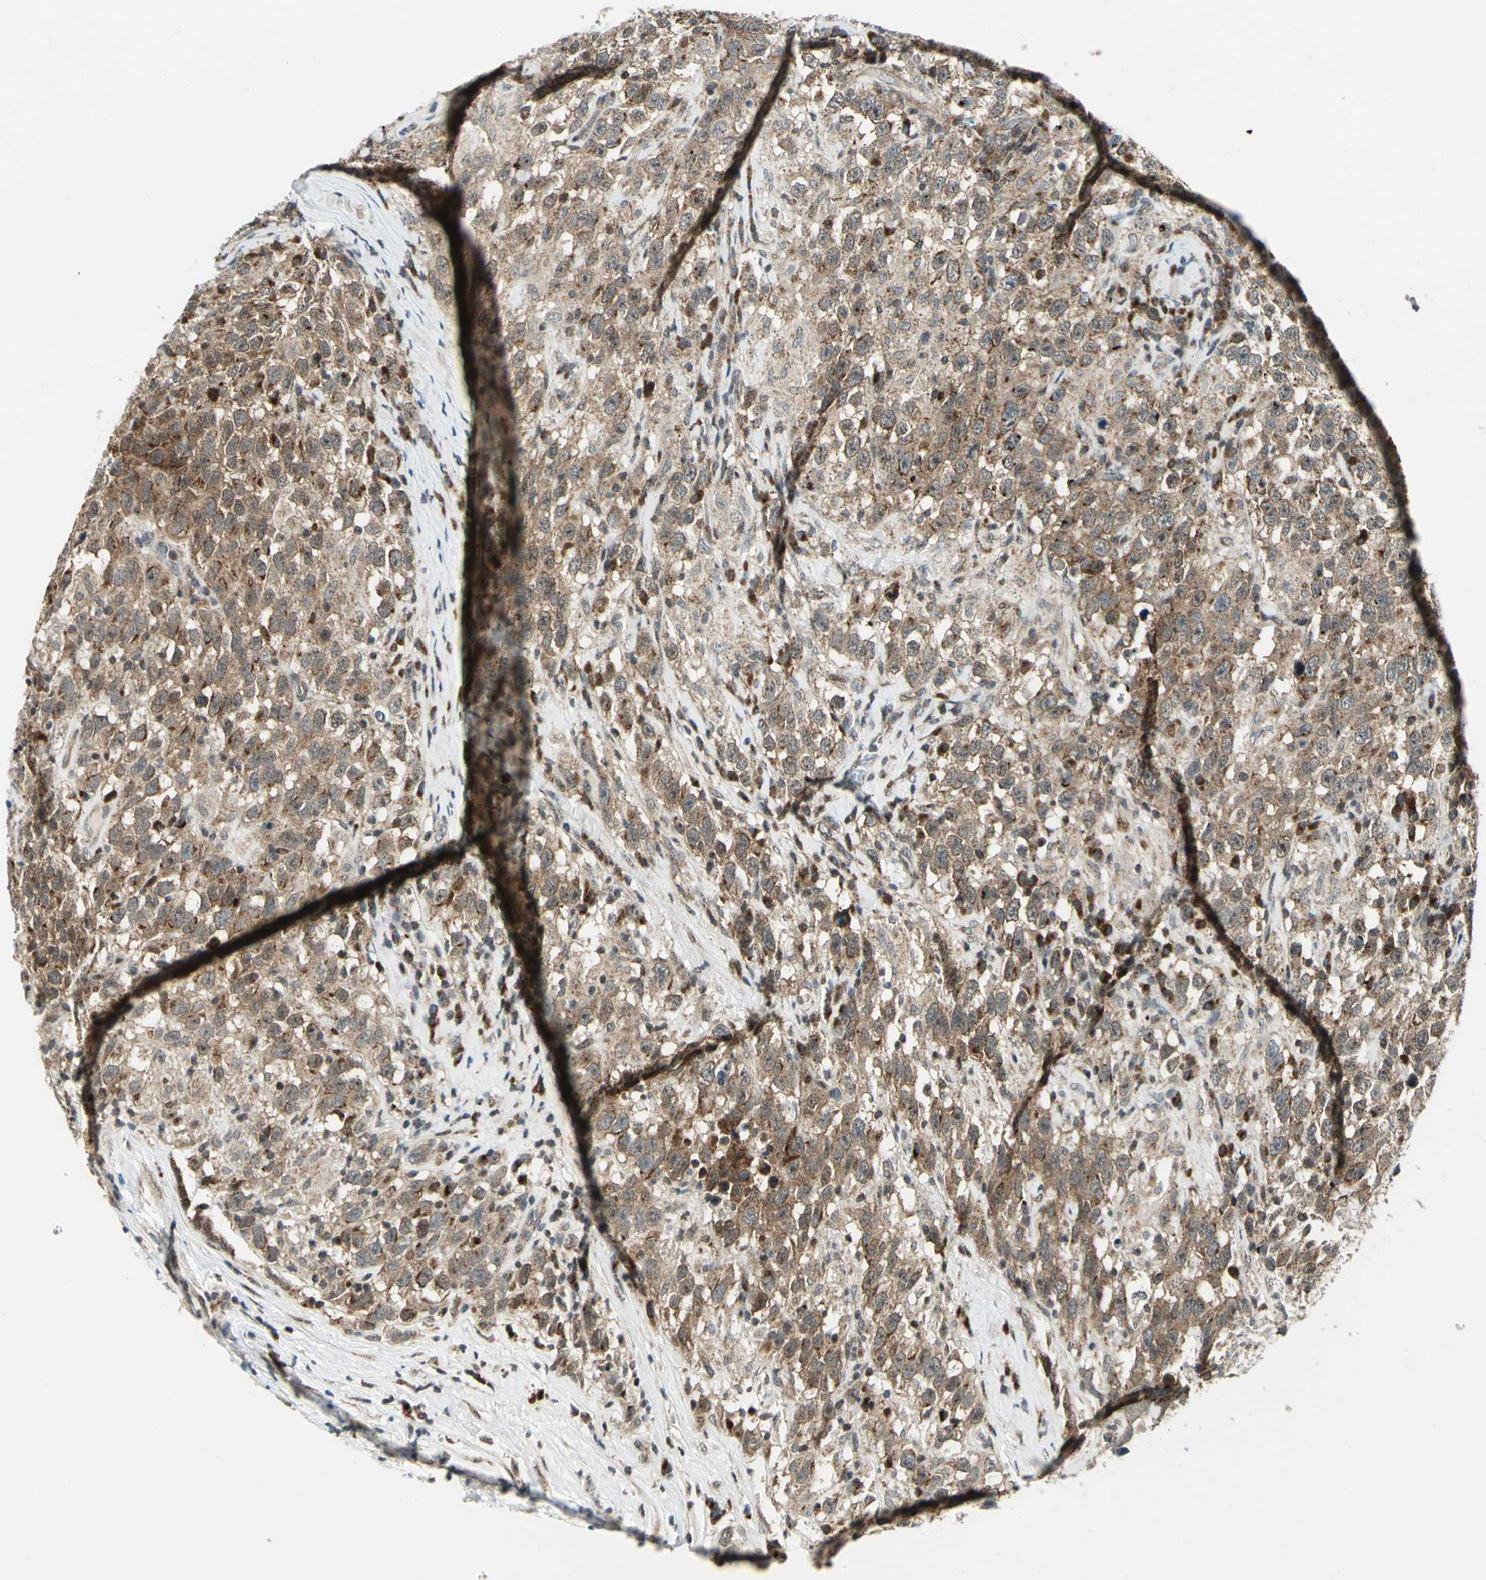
{"staining": {"intensity": "moderate", "quantity": ">75%", "location": "cytoplasmic/membranous"}, "tissue": "testis cancer", "cell_type": "Tumor cells", "image_type": "cancer", "snomed": [{"axis": "morphology", "description": "Seminoma, NOS"}, {"axis": "topography", "description": "Testis"}], "caption": "IHC staining of testis seminoma, which reveals medium levels of moderate cytoplasmic/membranous staining in approximately >75% of tumor cells indicating moderate cytoplasmic/membranous protein staining. The staining was performed using DAB (brown) for protein detection and nuclei were counterstained in hematoxylin (blue).", "gene": "ATP6V1A", "patient": {"sex": "male", "age": 41}}